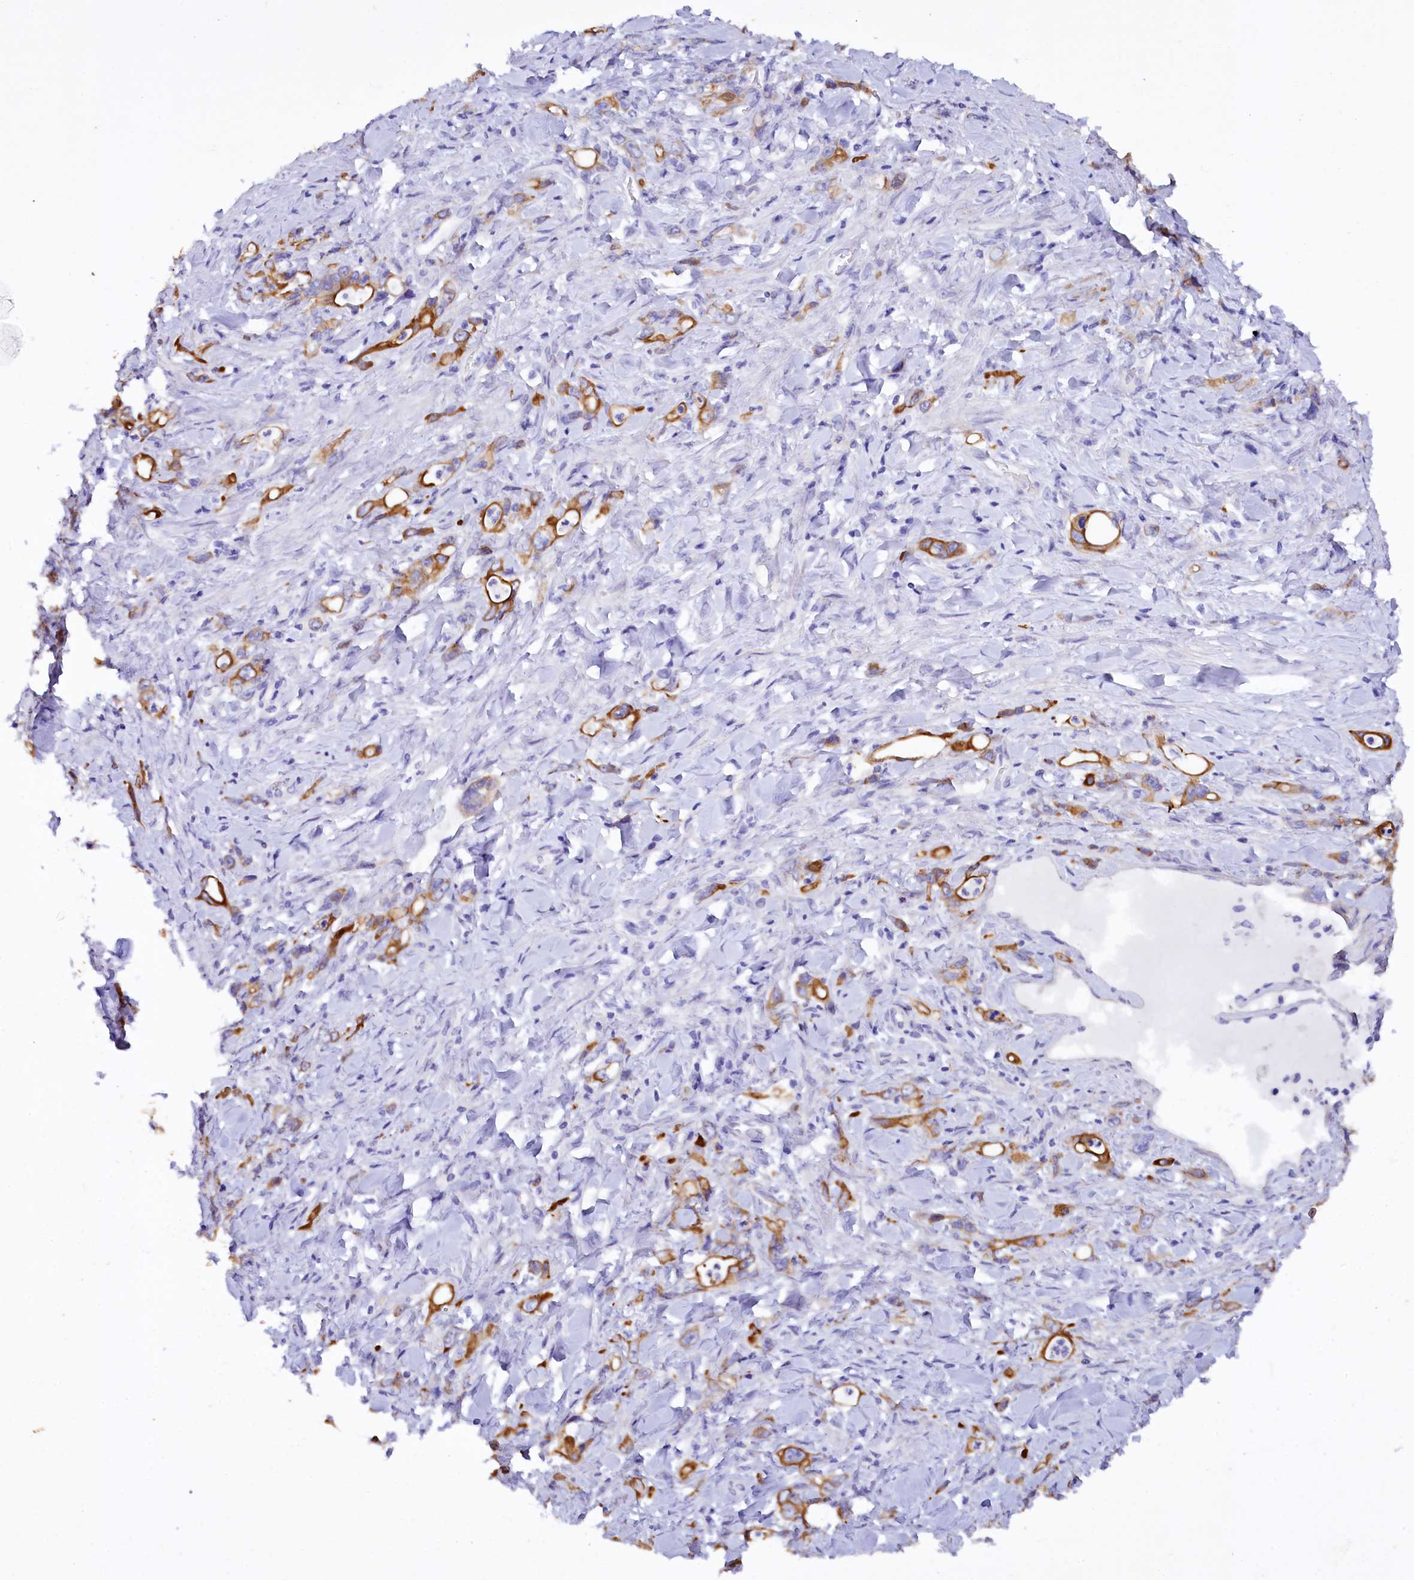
{"staining": {"intensity": "moderate", "quantity": ">75%", "location": "cytoplasmic/membranous"}, "tissue": "stomach cancer", "cell_type": "Tumor cells", "image_type": "cancer", "snomed": [{"axis": "morphology", "description": "Adenocarcinoma, NOS"}, {"axis": "topography", "description": "Stomach, lower"}], "caption": "IHC image of human stomach adenocarcinoma stained for a protein (brown), which demonstrates medium levels of moderate cytoplasmic/membranous staining in approximately >75% of tumor cells.", "gene": "FAAP20", "patient": {"sex": "female", "age": 43}}